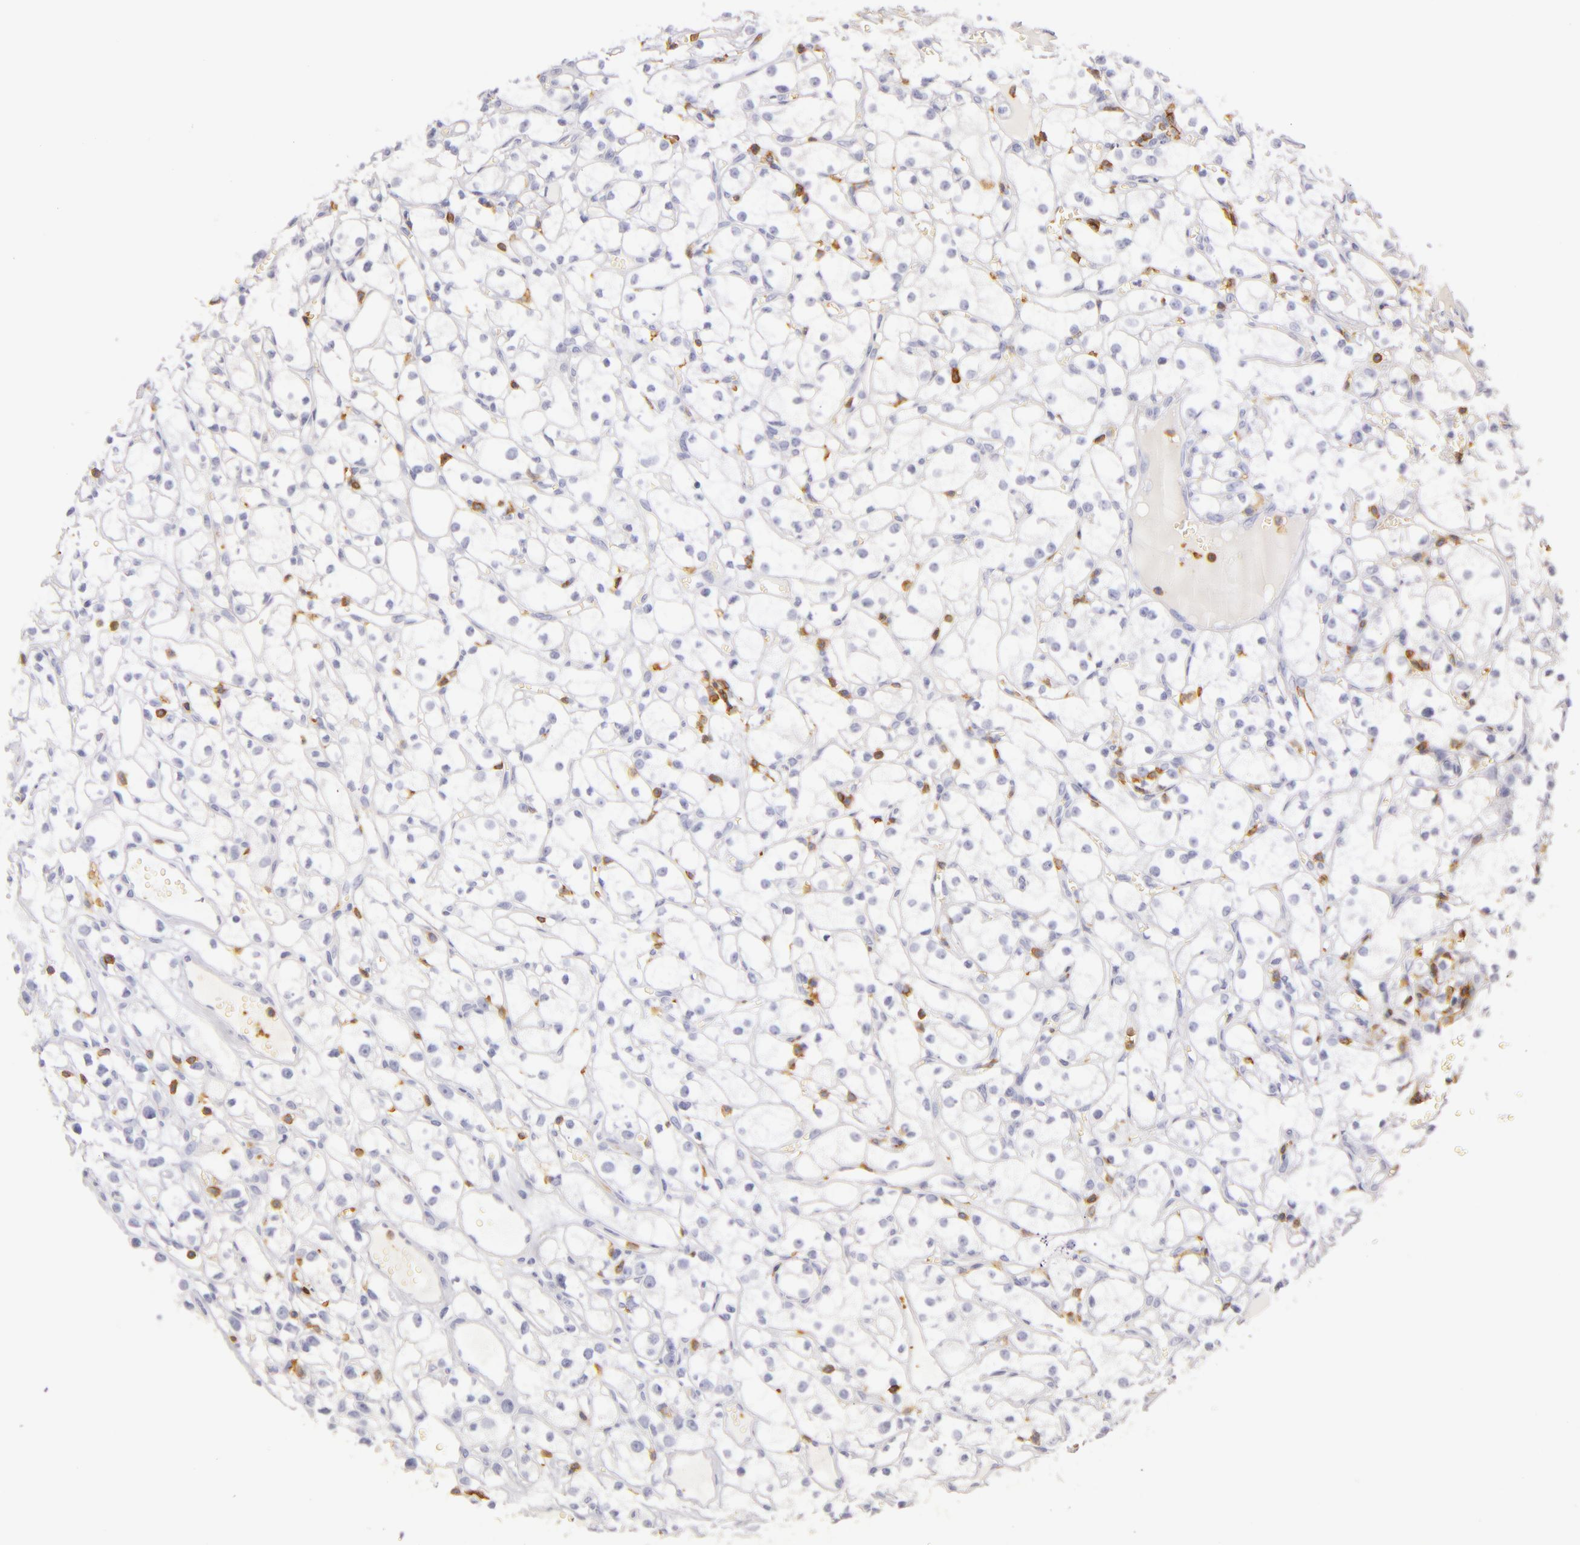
{"staining": {"intensity": "negative", "quantity": "none", "location": "none"}, "tissue": "renal cancer", "cell_type": "Tumor cells", "image_type": "cancer", "snomed": [{"axis": "morphology", "description": "Adenocarcinoma, NOS"}, {"axis": "topography", "description": "Kidney"}], "caption": "IHC of adenocarcinoma (renal) displays no expression in tumor cells.", "gene": "LAT", "patient": {"sex": "male", "age": 61}}